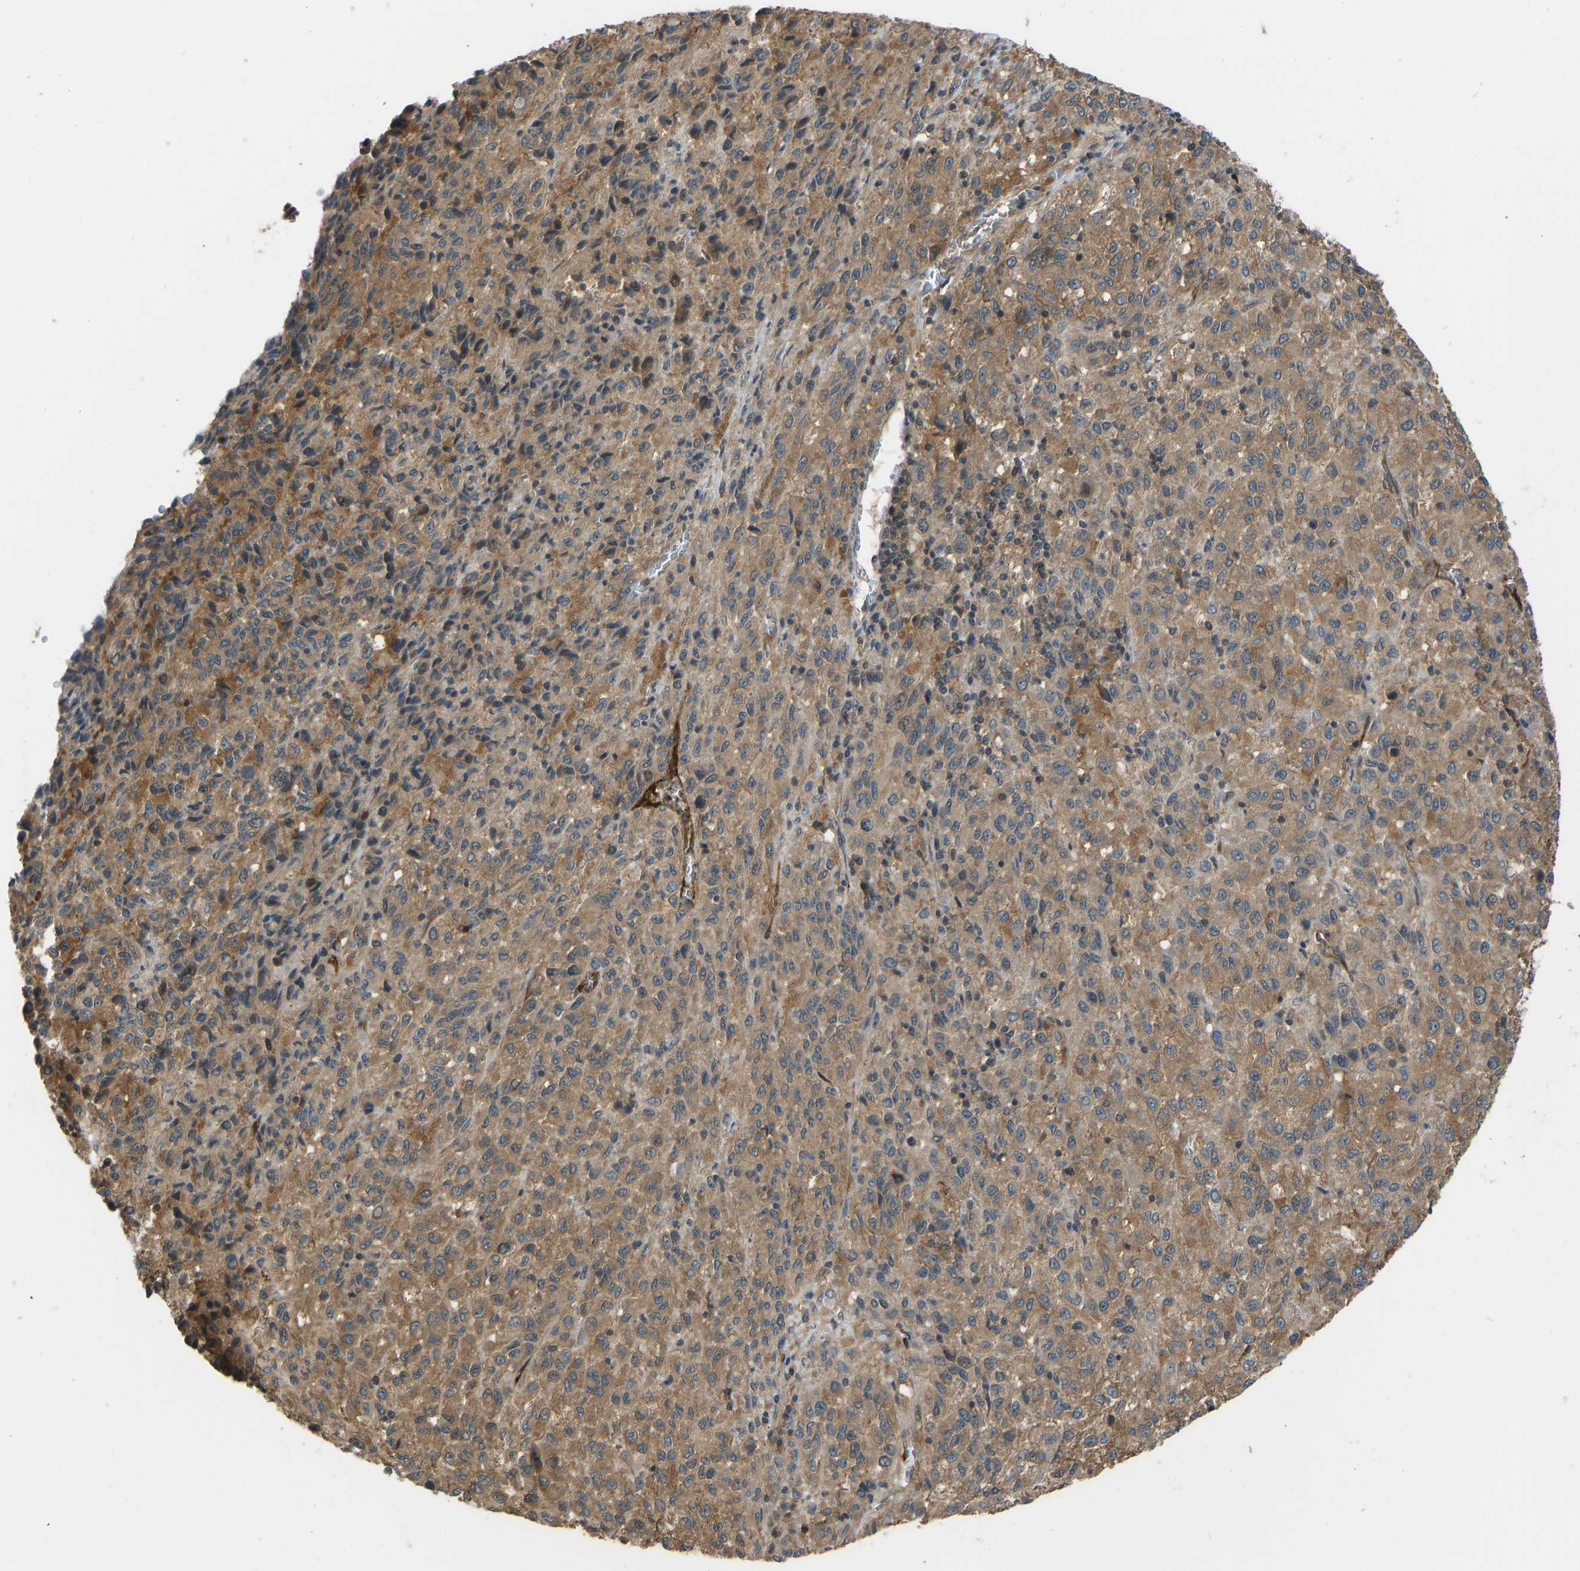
{"staining": {"intensity": "moderate", "quantity": ">75%", "location": "cytoplasmic/membranous"}, "tissue": "melanoma", "cell_type": "Tumor cells", "image_type": "cancer", "snomed": [{"axis": "morphology", "description": "Malignant melanoma, Metastatic site"}, {"axis": "topography", "description": "Lung"}], "caption": "Melanoma stained for a protein (brown) demonstrates moderate cytoplasmic/membranous positive expression in approximately >75% of tumor cells.", "gene": "CCT8", "patient": {"sex": "male", "age": 64}}